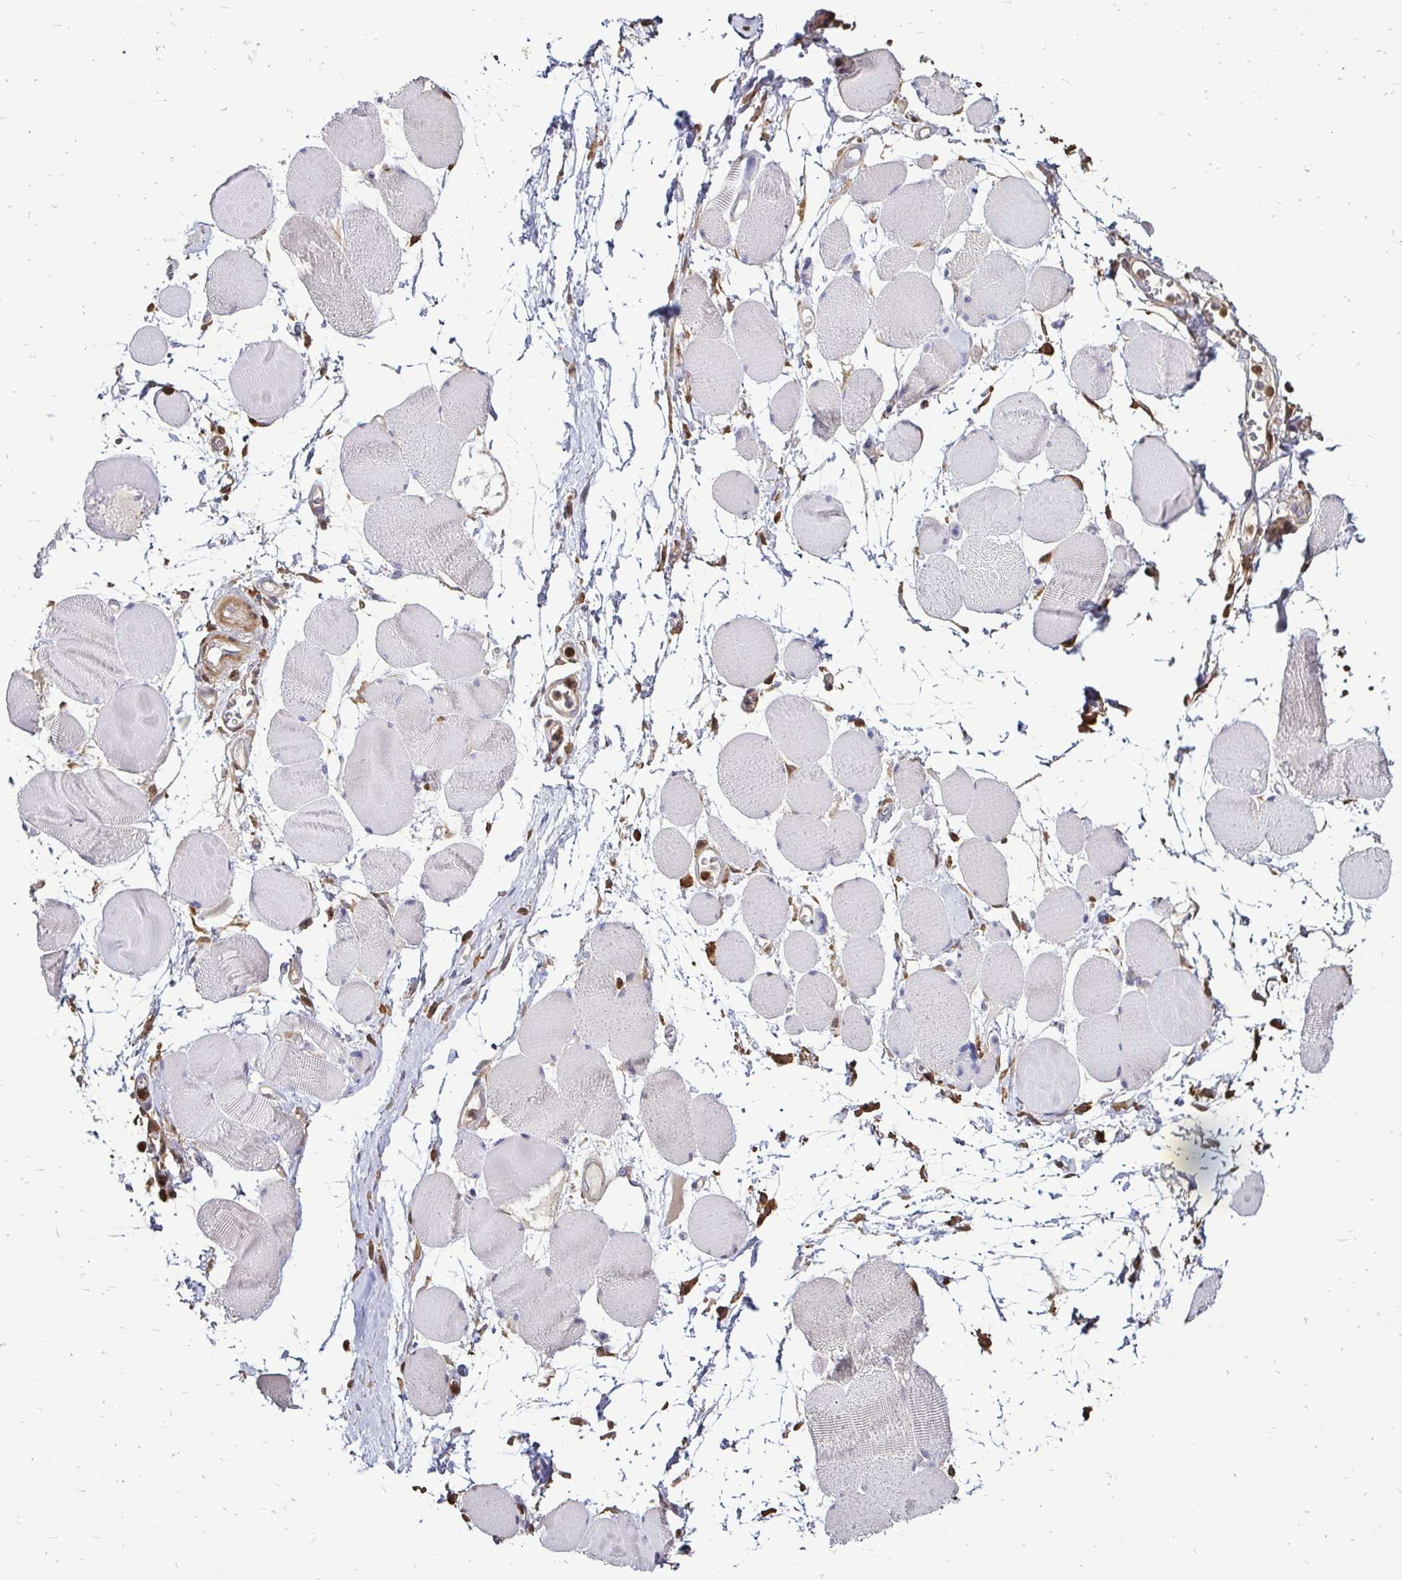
{"staining": {"intensity": "weak", "quantity": "<25%", "location": "cytoplasmic/membranous"}, "tissue": "skeletal muscle", "cell_type": "Myocytes", "image_type": "normal", "snomed": [{"axis": "morphology", "description": "Normal tissue, NOS"}, {"axis": "topography", "description": "Skeletal muscle"}], "caption": "Immunohistochemical staining of benign skeletal muscle displays no significant staining in myocytes. The staining is performed using DAB (3,3'-diaminobenzidine) brown chromogen with nuclei counter-stained in using hematoxylin.", "gene": "ZFP1", "patient": {"sex": "female", "age": 75}}